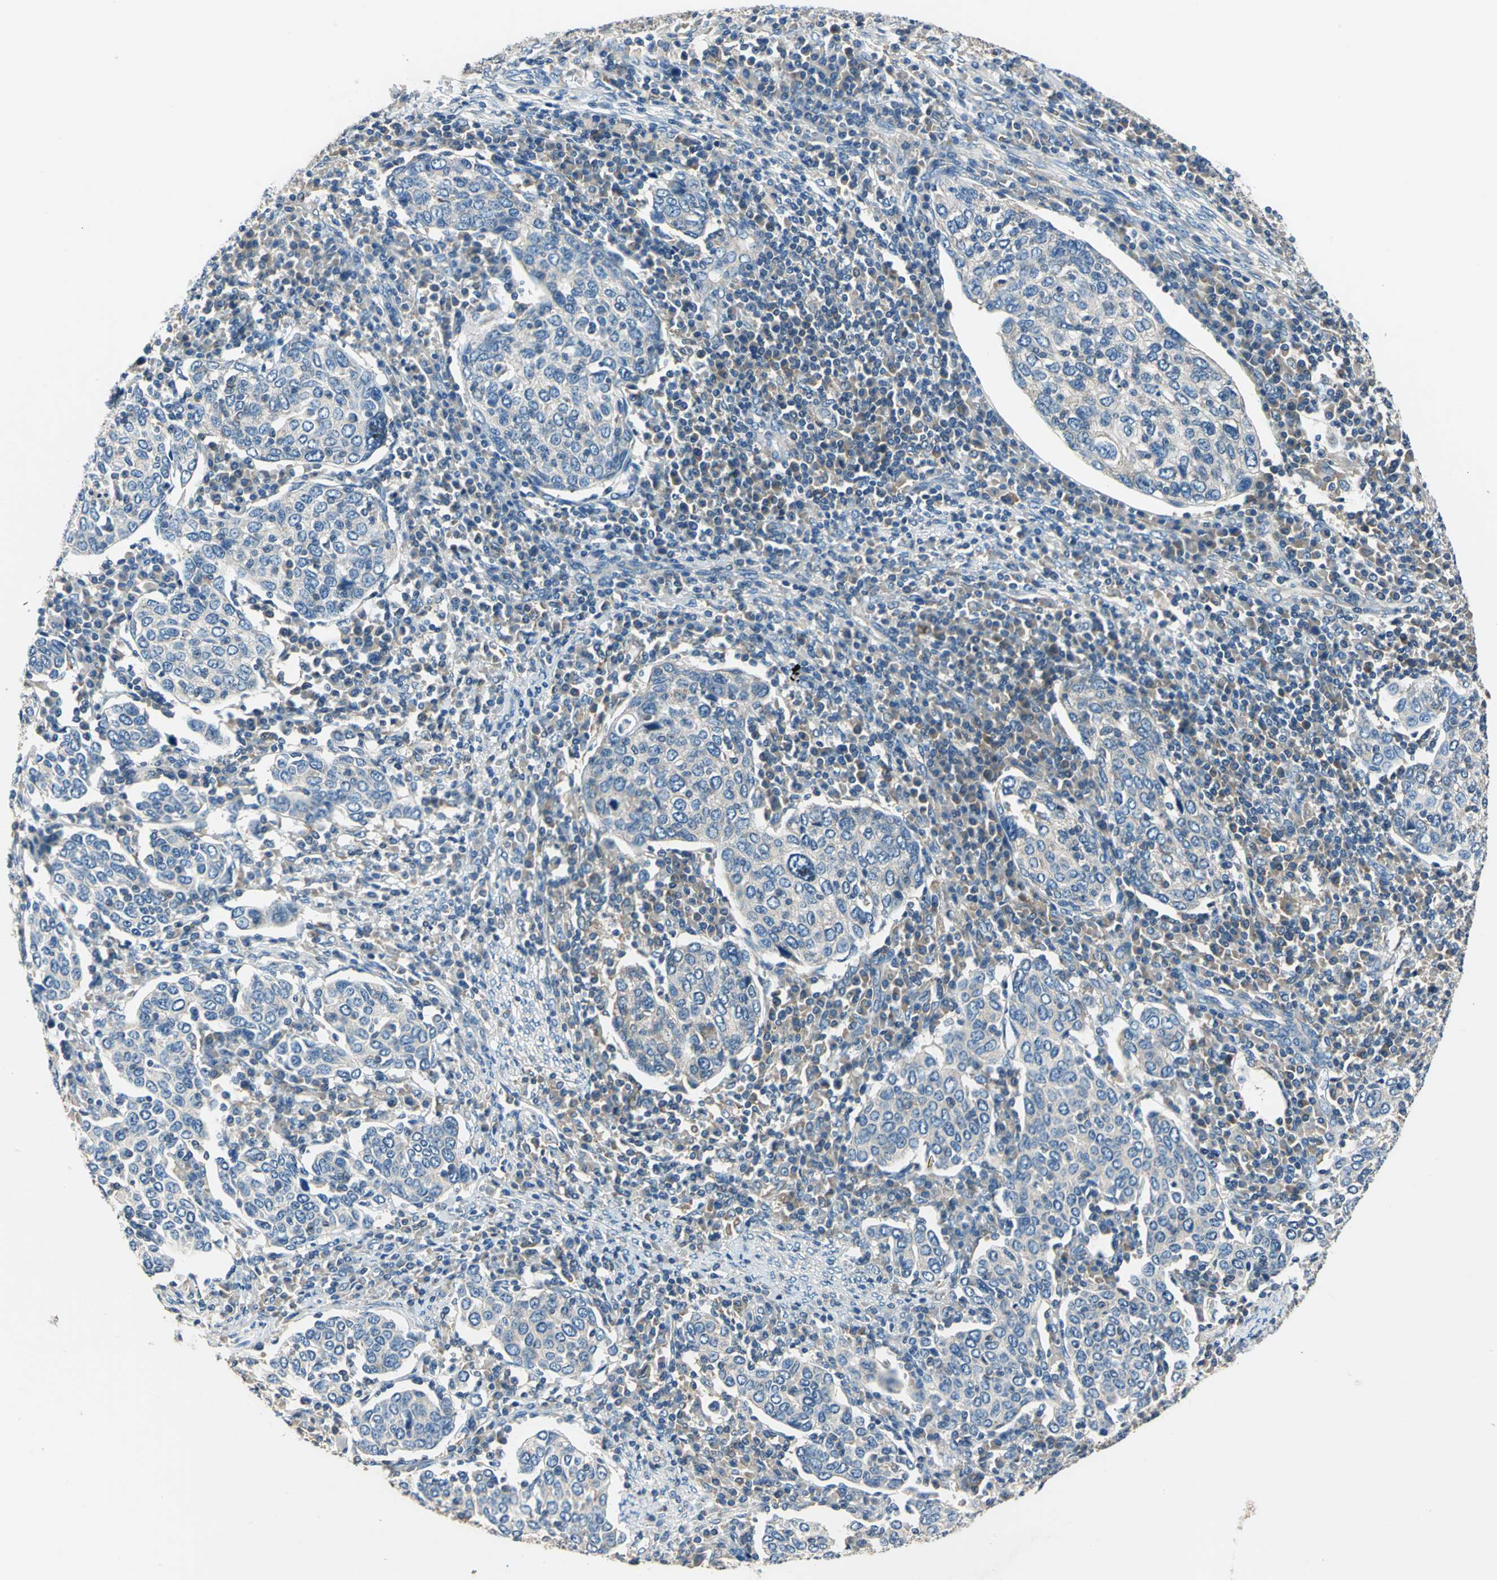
{"staining": {"intensity": "negative", "quantity": "none", "location": "none"}, "tissue": "cervical cancer", "cell_type": "Tumor cells", "image_type": "cancer", "snomed": [{"axis": "morphology", "description": "Squamous cell carcinoma, NOS"}, {"axis": "topography", "description": "Cervix"}], "caption": "Immunohistochemical staining of human cervical cancer (squamous cell carcinoma) demonstrates no significant positivity in tumor cells.", "gene": "DDX3Y", "patient": {"sex": "female", "age": 40}}